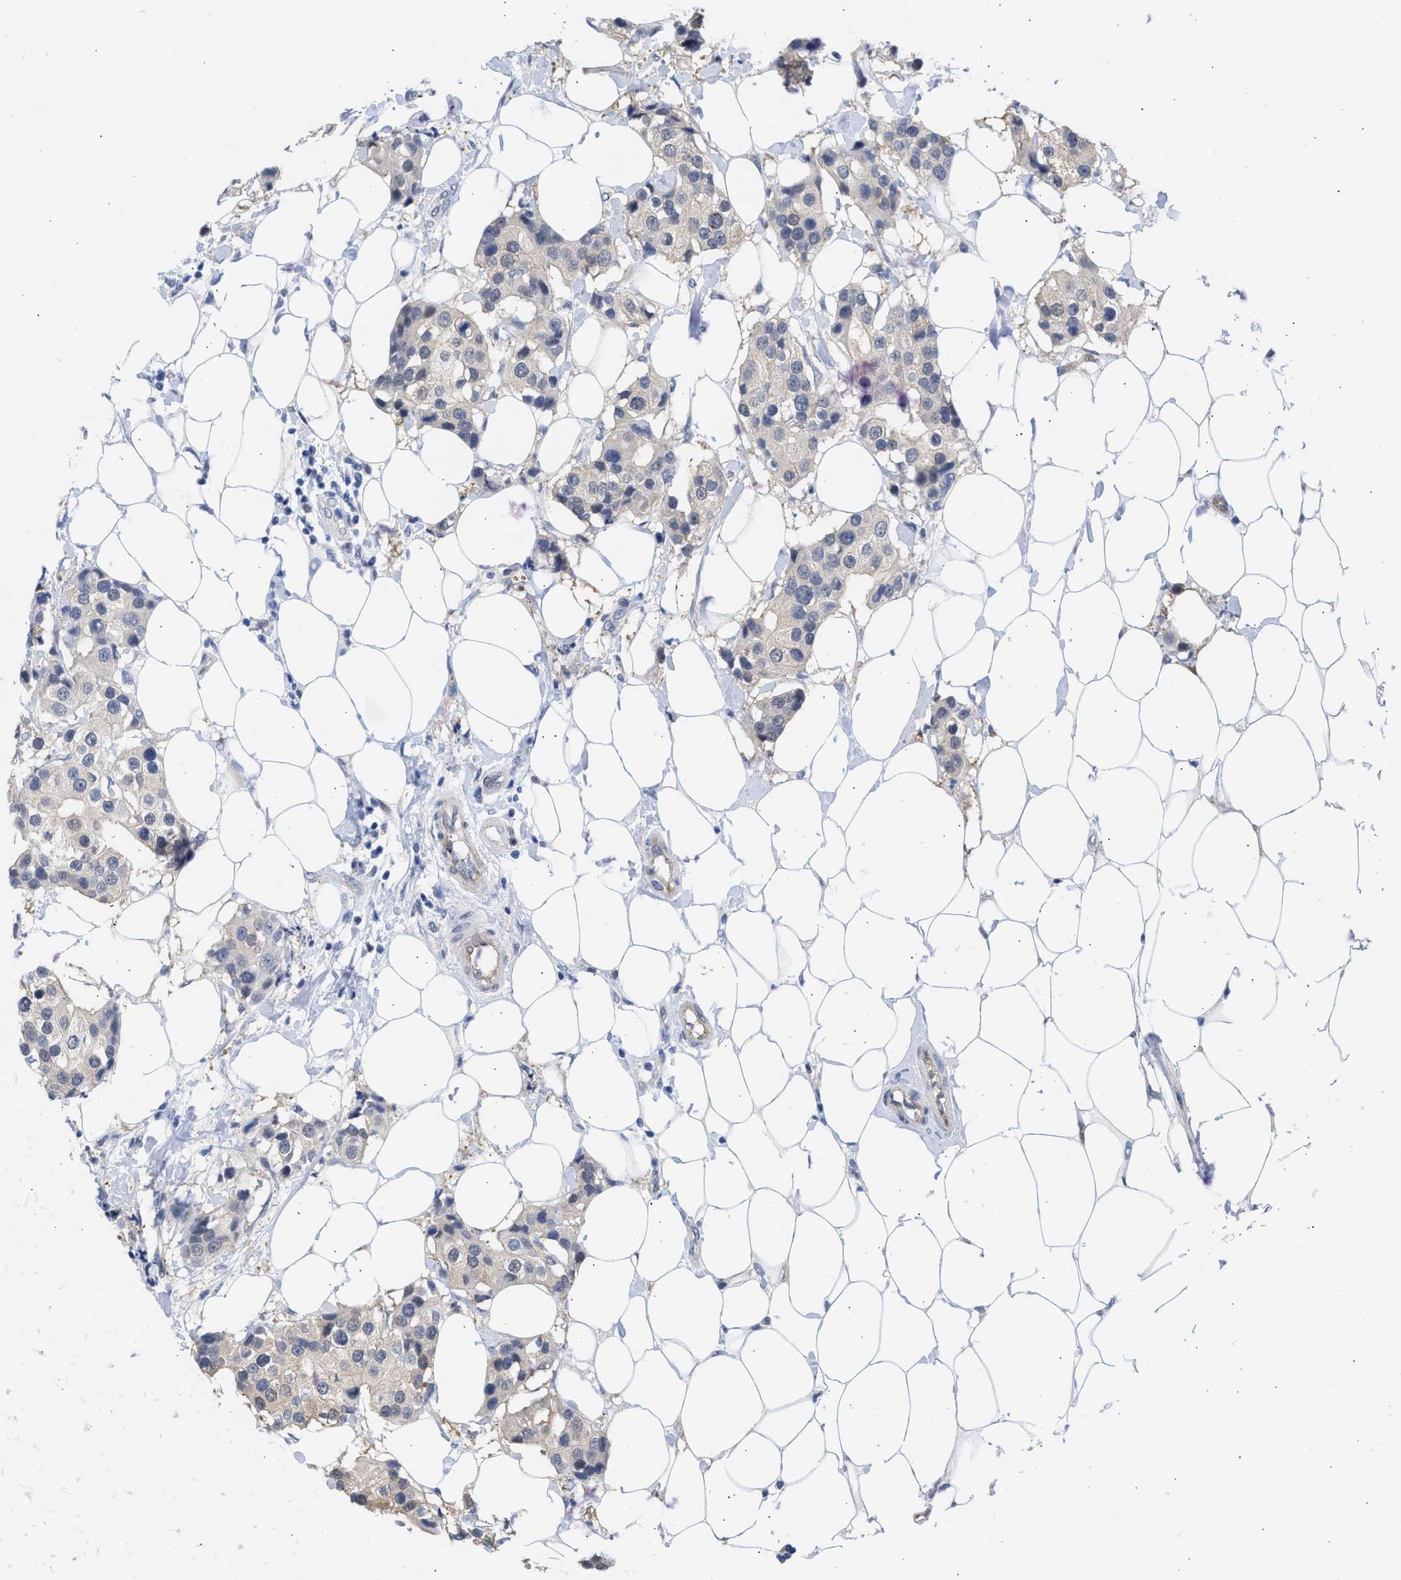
{"staining": {"intensity": "negative", "quantity": "none", "location": "none"}, "tissue": "breast cancer", "cell_type": "Tumor cells", "image_type": "cancer", "snomed": [{"axis": "morphology", "description": "Normal tissue, NOS"}, {"axis": "morphology", "description": "Duct carcinoma"}, {"axis": "topography", "description": "Breast"}], "caption": "An immunohistochemistry (IHC) image of breast infiltrating ductal carcinoma is shown. There is no staining in tumor cells of breast infiltrating ductal carcinoma.", "gene": "THRA", "patient": {"sex": "female", "age": 39}}